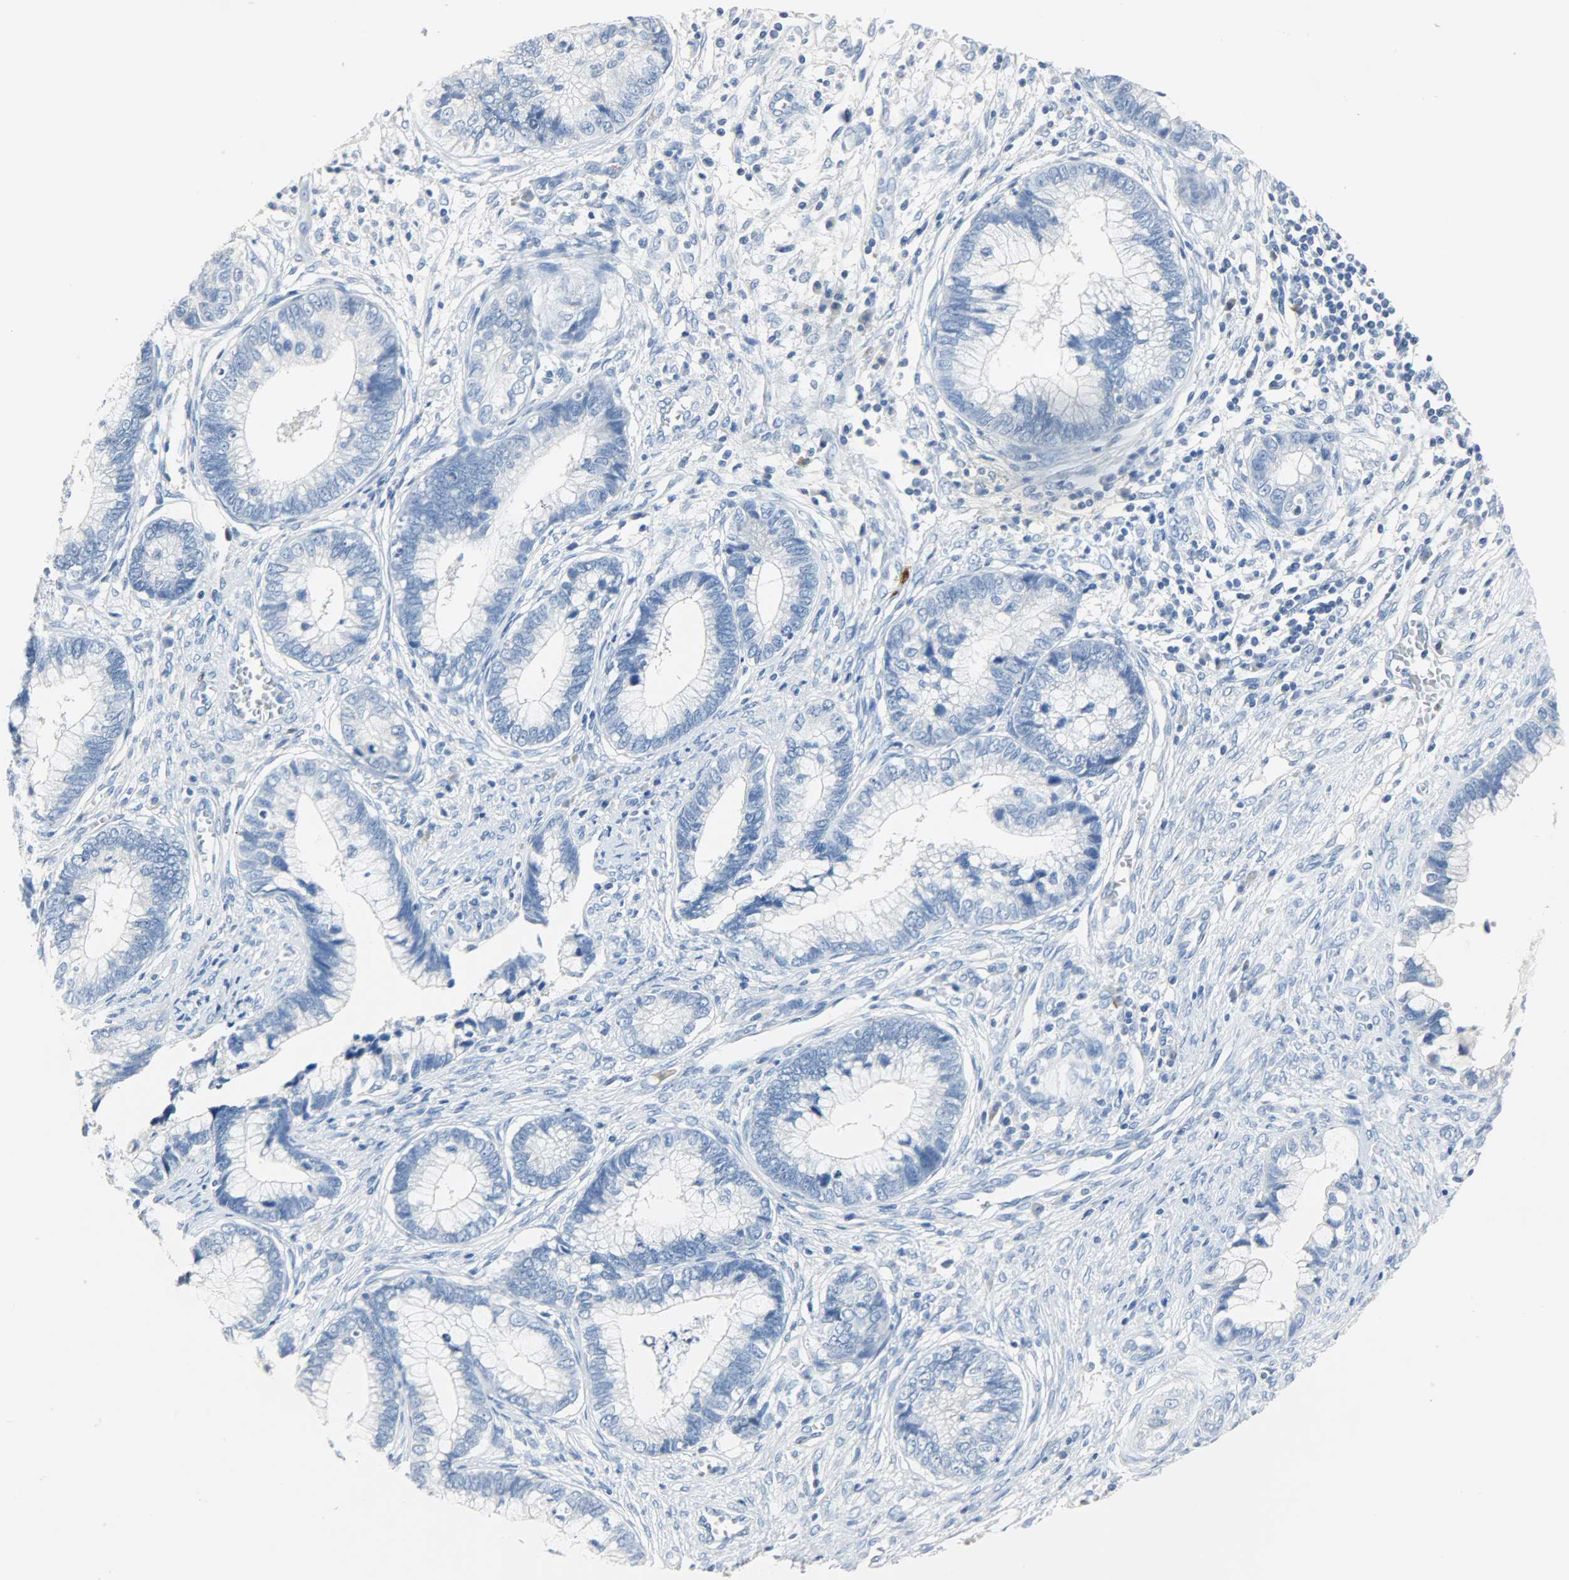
{"staining": {"intensity": "negative", "quantity": "none", "location": "none"}, "tissue": "cervical cancer", "cell_type": "Tumor cells", "image_type": "cancer", "snomed": [{"axis": "morphology", "description": "Adenocarcinoma, NOS"}, {"axis": "topography", "description": "Cervix"}], "caption": "Immunohistochemical staining of cervical cancer (adenocarcinoma) demonstrates no significant expression in tumor cells.", "gene": "CA3", "patient": {"sex": "female", "age": 44}}